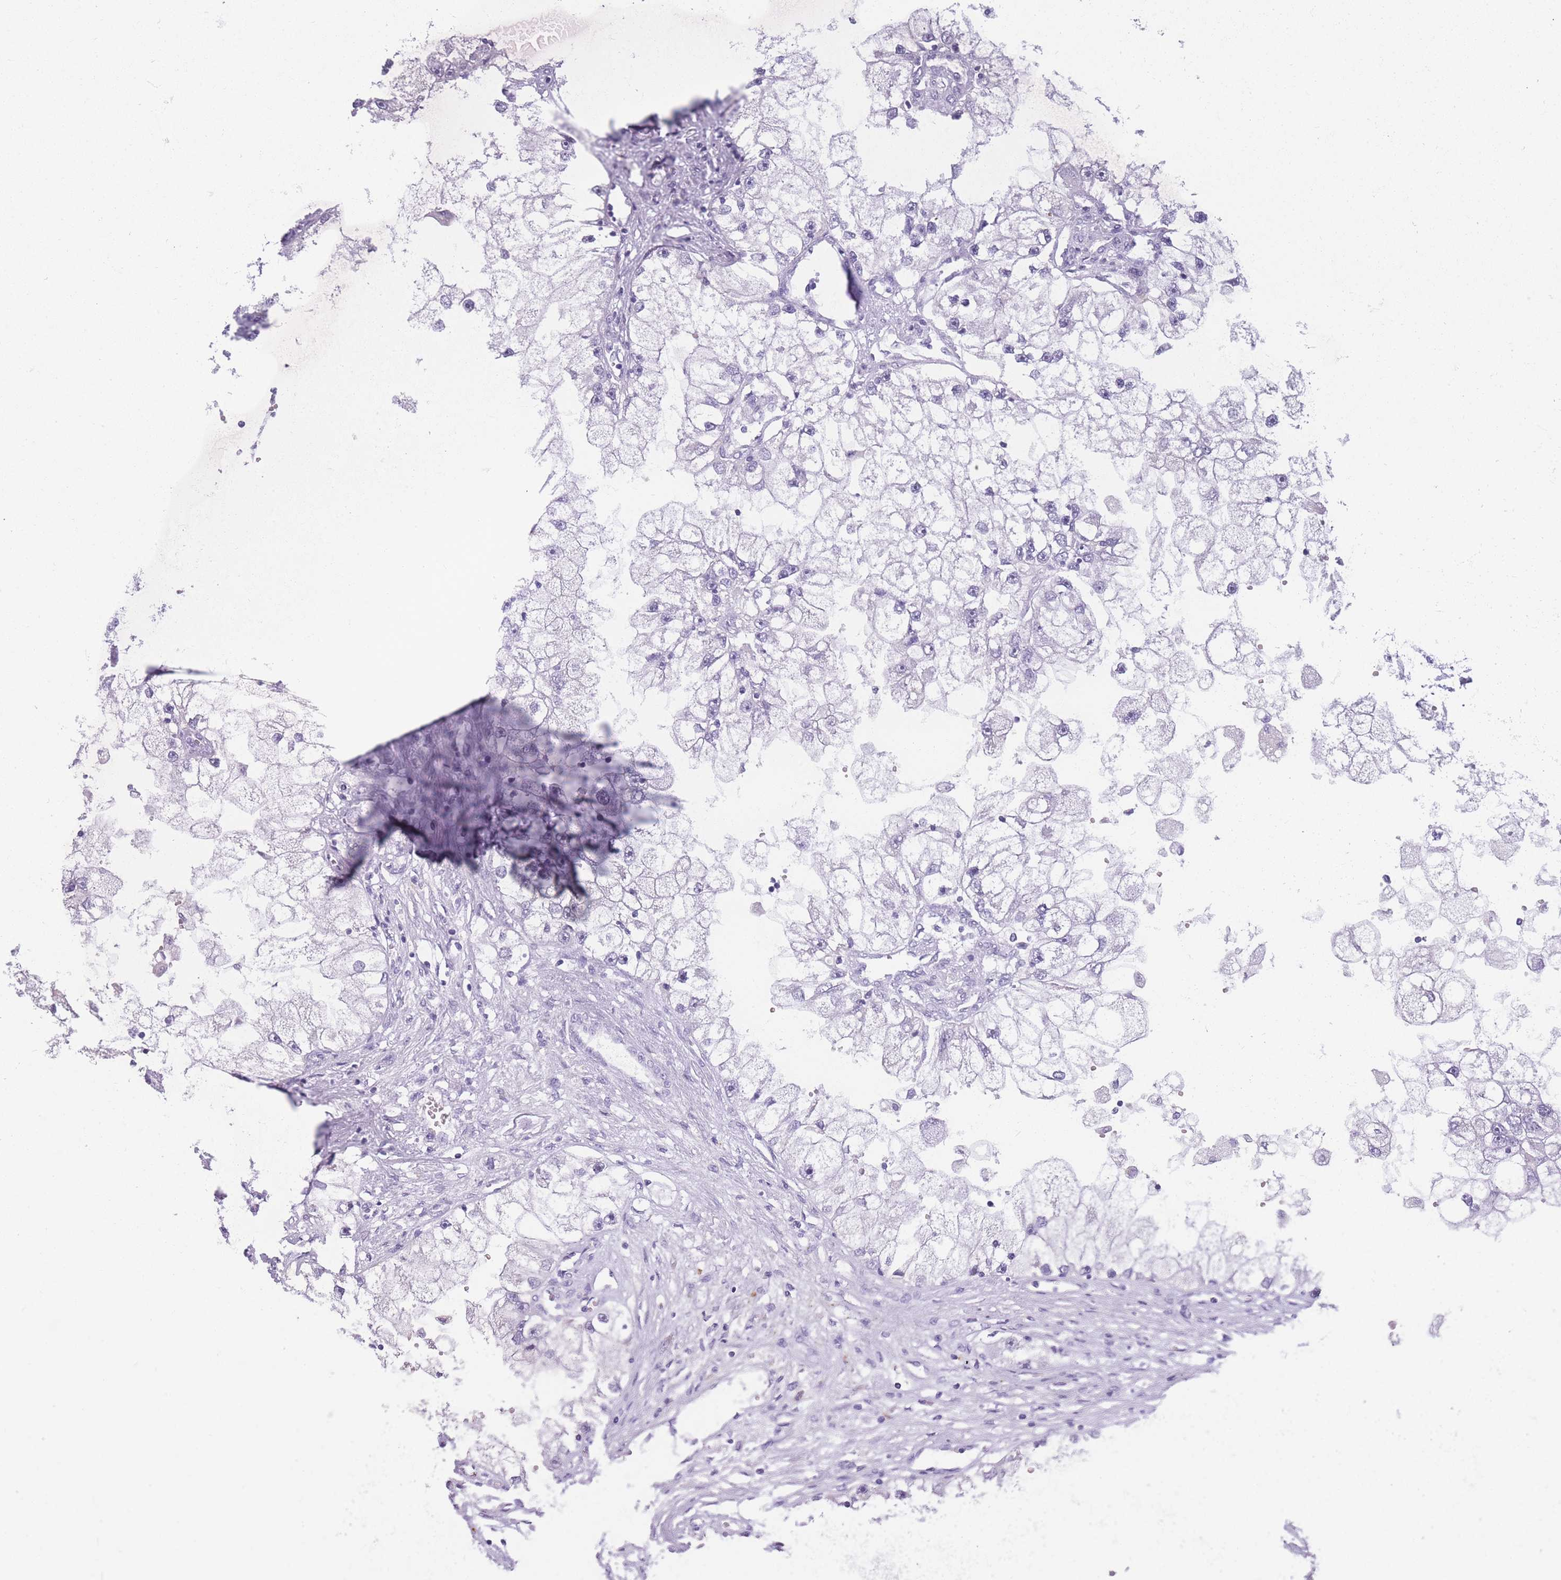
{"staining": {"intensity": "negative", "quantity": "none", "location": "none"}, "tissue": "renal cancer", "cell_type": "Tumor cells", "image_type": "cancer", "snomed": [{"axis": "morphology", "description": "Adenocarcinoma, NOS"}, {"axis": "topography", "description": "Kidney"}], "caption": "The micrograph exhibits no significant positivity in tumor cells of adenocarcinoma (renal). Brightfield microscopy of immunohistochemistry stained with DAB (brown) and hematoxylin (blue), captured at high magnification.", "gene": "NDUFAF6", "patient": {"sex": "male", "age": 63}}